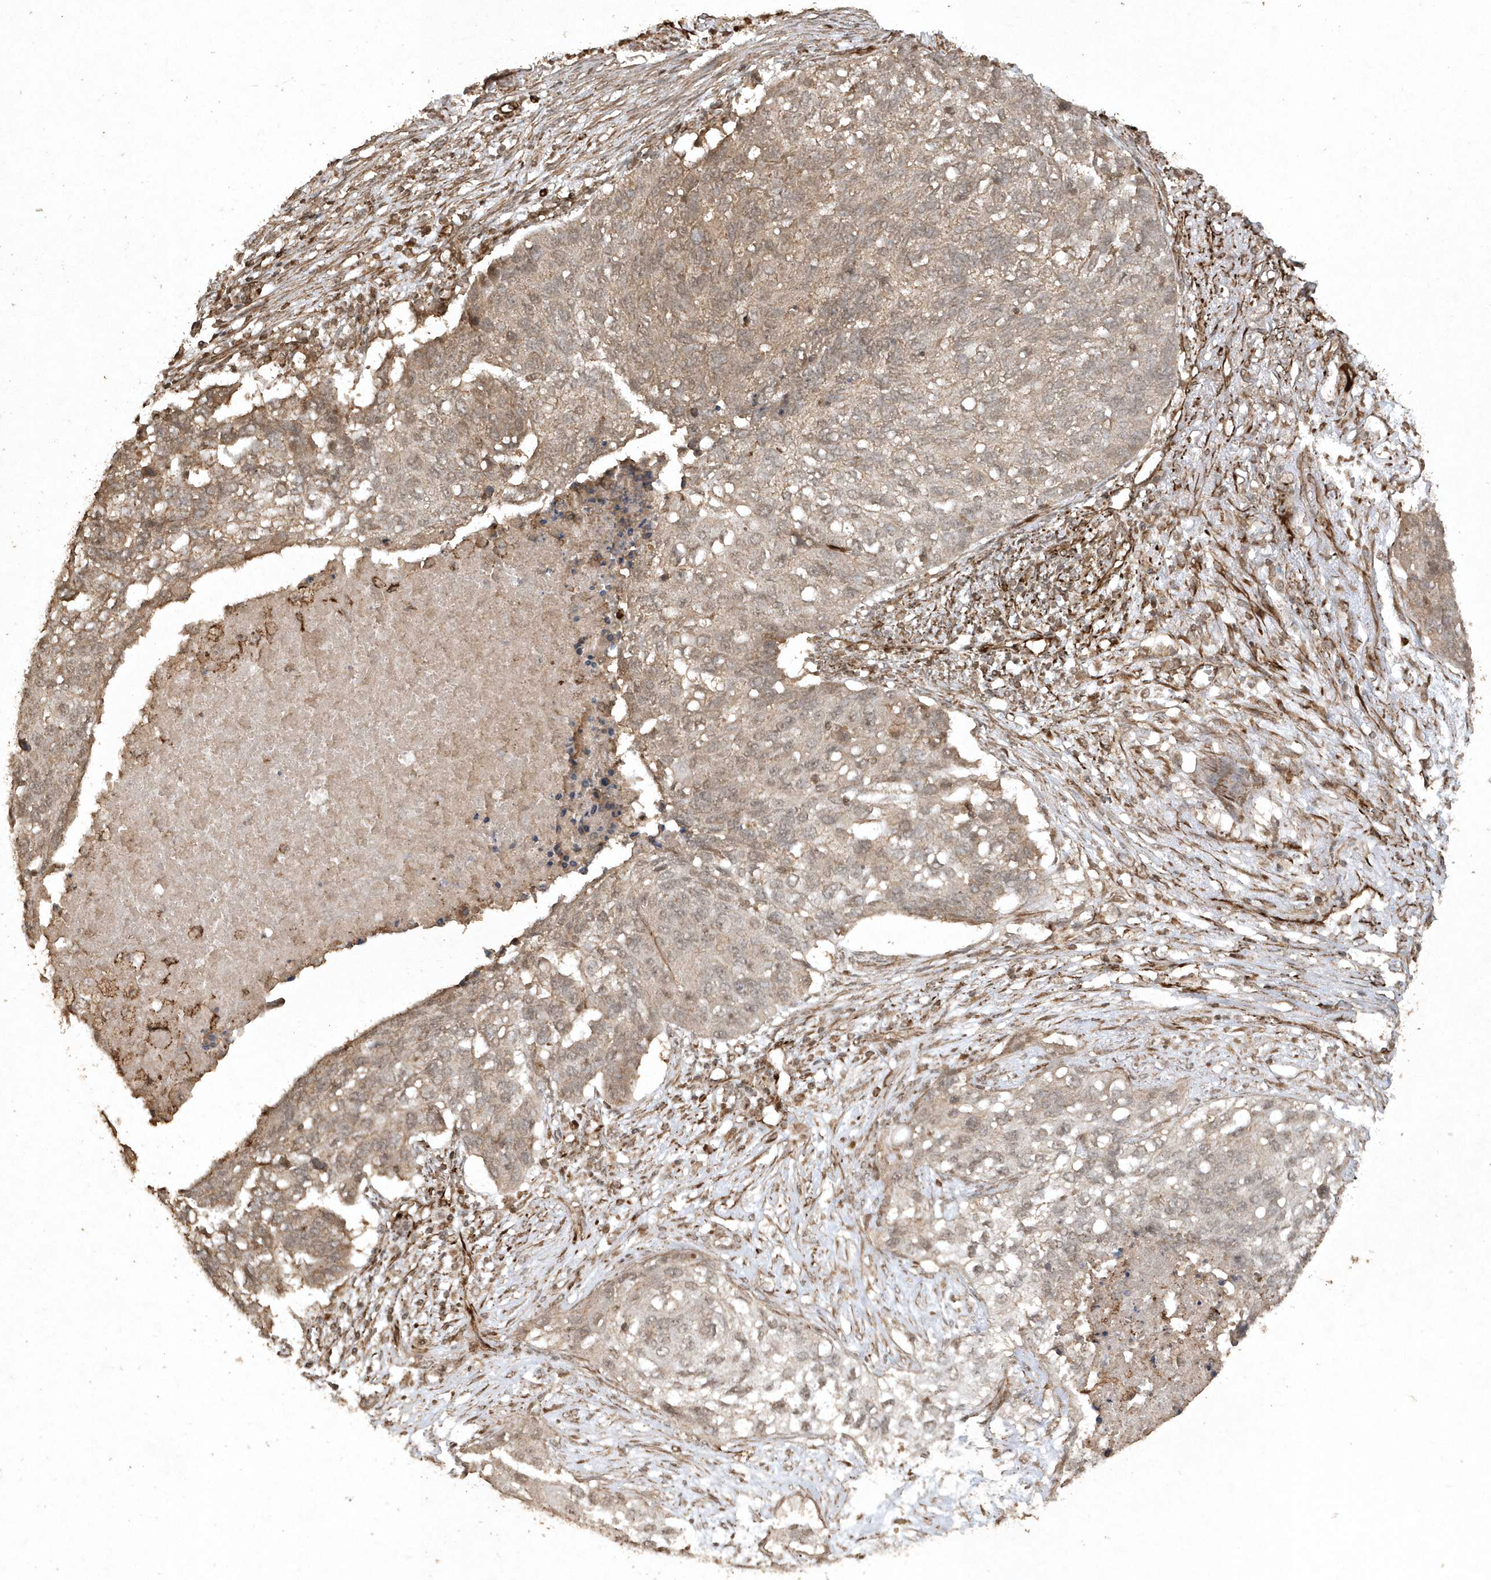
{"staining": {"intensity": "weak", "quantity": ">75%", "location": "cytoplasmic/membranous,nuclear"}, "tissue": "lung cancer", "cell_type": "Tumor cells", "image_type": "cancer", "snomed": [{"axis": "morphology", "description": "Squamous cell carcinoma, NOS"}, {"axis": "topography", "description": "Lung"}], "caption": "This is a micrograph of immunohistochemistry staining of squamous cell carcinoma (lung), which shows weak expression in the cytoplasmic/membranous and nuclear of tumor cells.", "gene": "AVPI1", "patient": {"sex": "female", "age": 63}}